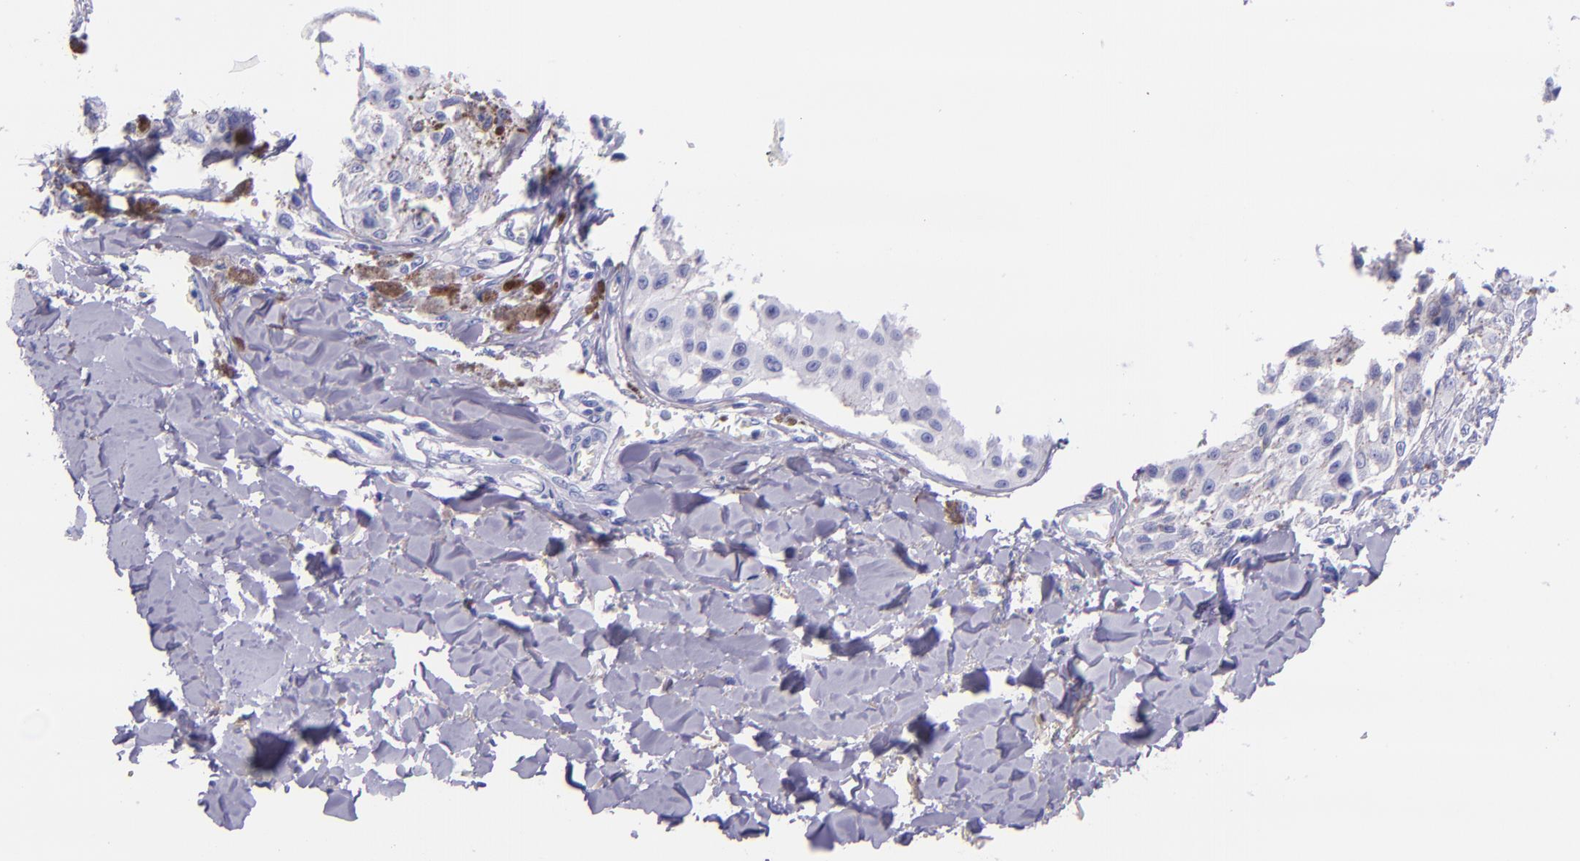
{"staining": {"intensity": "negative", "quantity": "none", "location": "none"}, "tissue": "melanoma", "cell_type": "Tumor cells", "image_type": "cancer", "snomed": [{"axis": "morphology", "description": "Malignant melanoma, NOS"}, {"axis": "topography", "description": "Skin"}], "caption": "A photomicrograph of melanoma stained for a protein displays no brown staining in tumor cells.", "gene": "SLPI", "patient": {"sex": "female", "age": 82}}